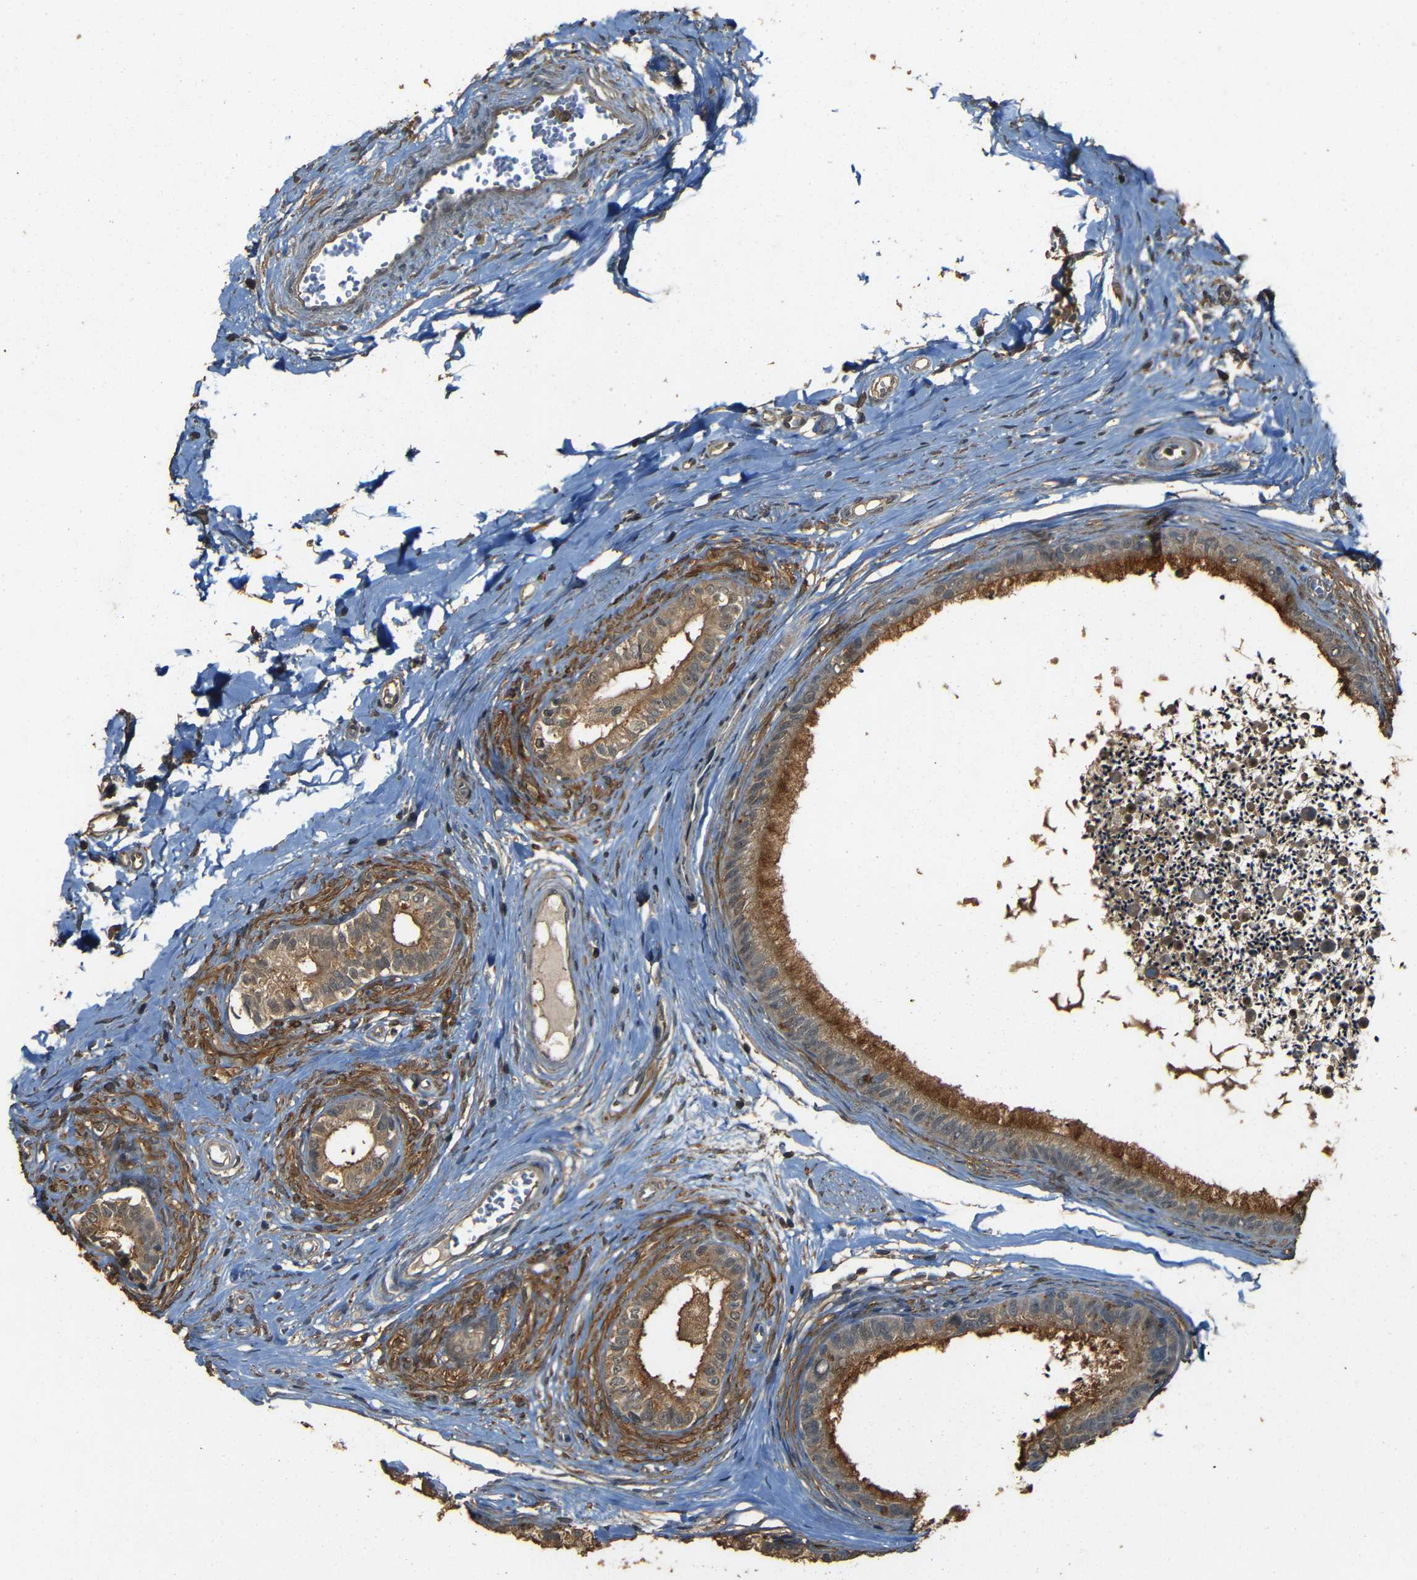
{"staining": {"intensity": "moderate", "quantity": ">75%", "location": "cytoplasmic/membranous"}, "tissue": "epididymis", "cell_type": "Glandular cells", "image_type": "normal", "snomed": [{"axis": "morphology", "description": "Normal tissue, NOS"}, {"axis": "topography", "description": "Epididymis"}], "caption": "Protein staining shows moderate cytoplasmic/membranous staining in about >75% of glandular cells in benign epididymis. (Brightfield microscopy of DAB IHC at high magnification).", "gene": "PDE5A", "patient": {"sex": "male", "age": 56}}